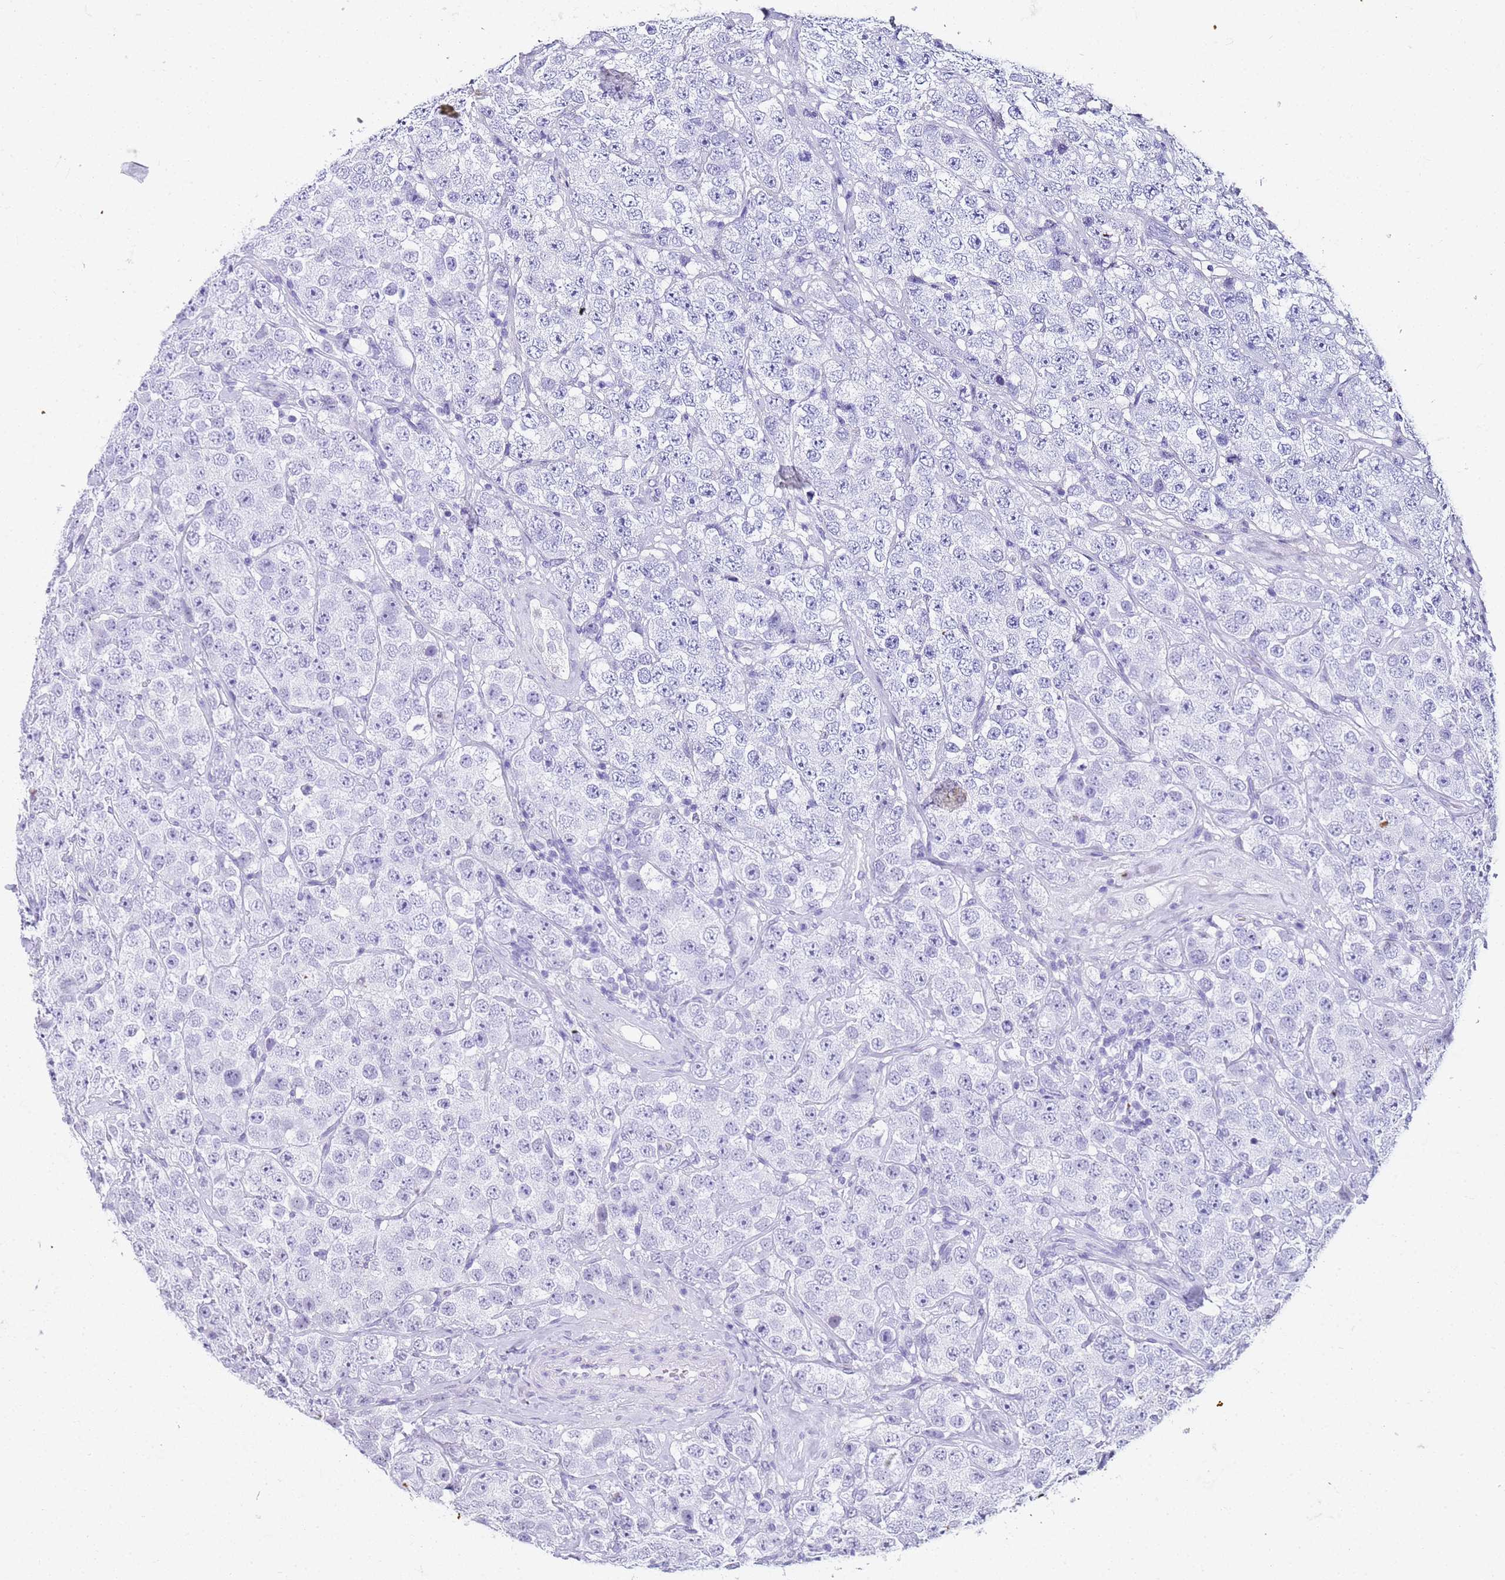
{"staining": {"intensity": "negative", "quantity": "none", "location": "none"}, "tissue": "testis cancer", "cell_type": "Tumor cells", "image_type": "cancer", "snomed": [{"axis": "morphology", "description": "Seminoma, NOS"}, {"axis": "topography", "description": "Testis"}], "caption": "The image reveals no staining of tumor cells in testis cancer (seminoma).", "gene": "SLC7A9", "patient": {"sex": "male", "age": 28}}